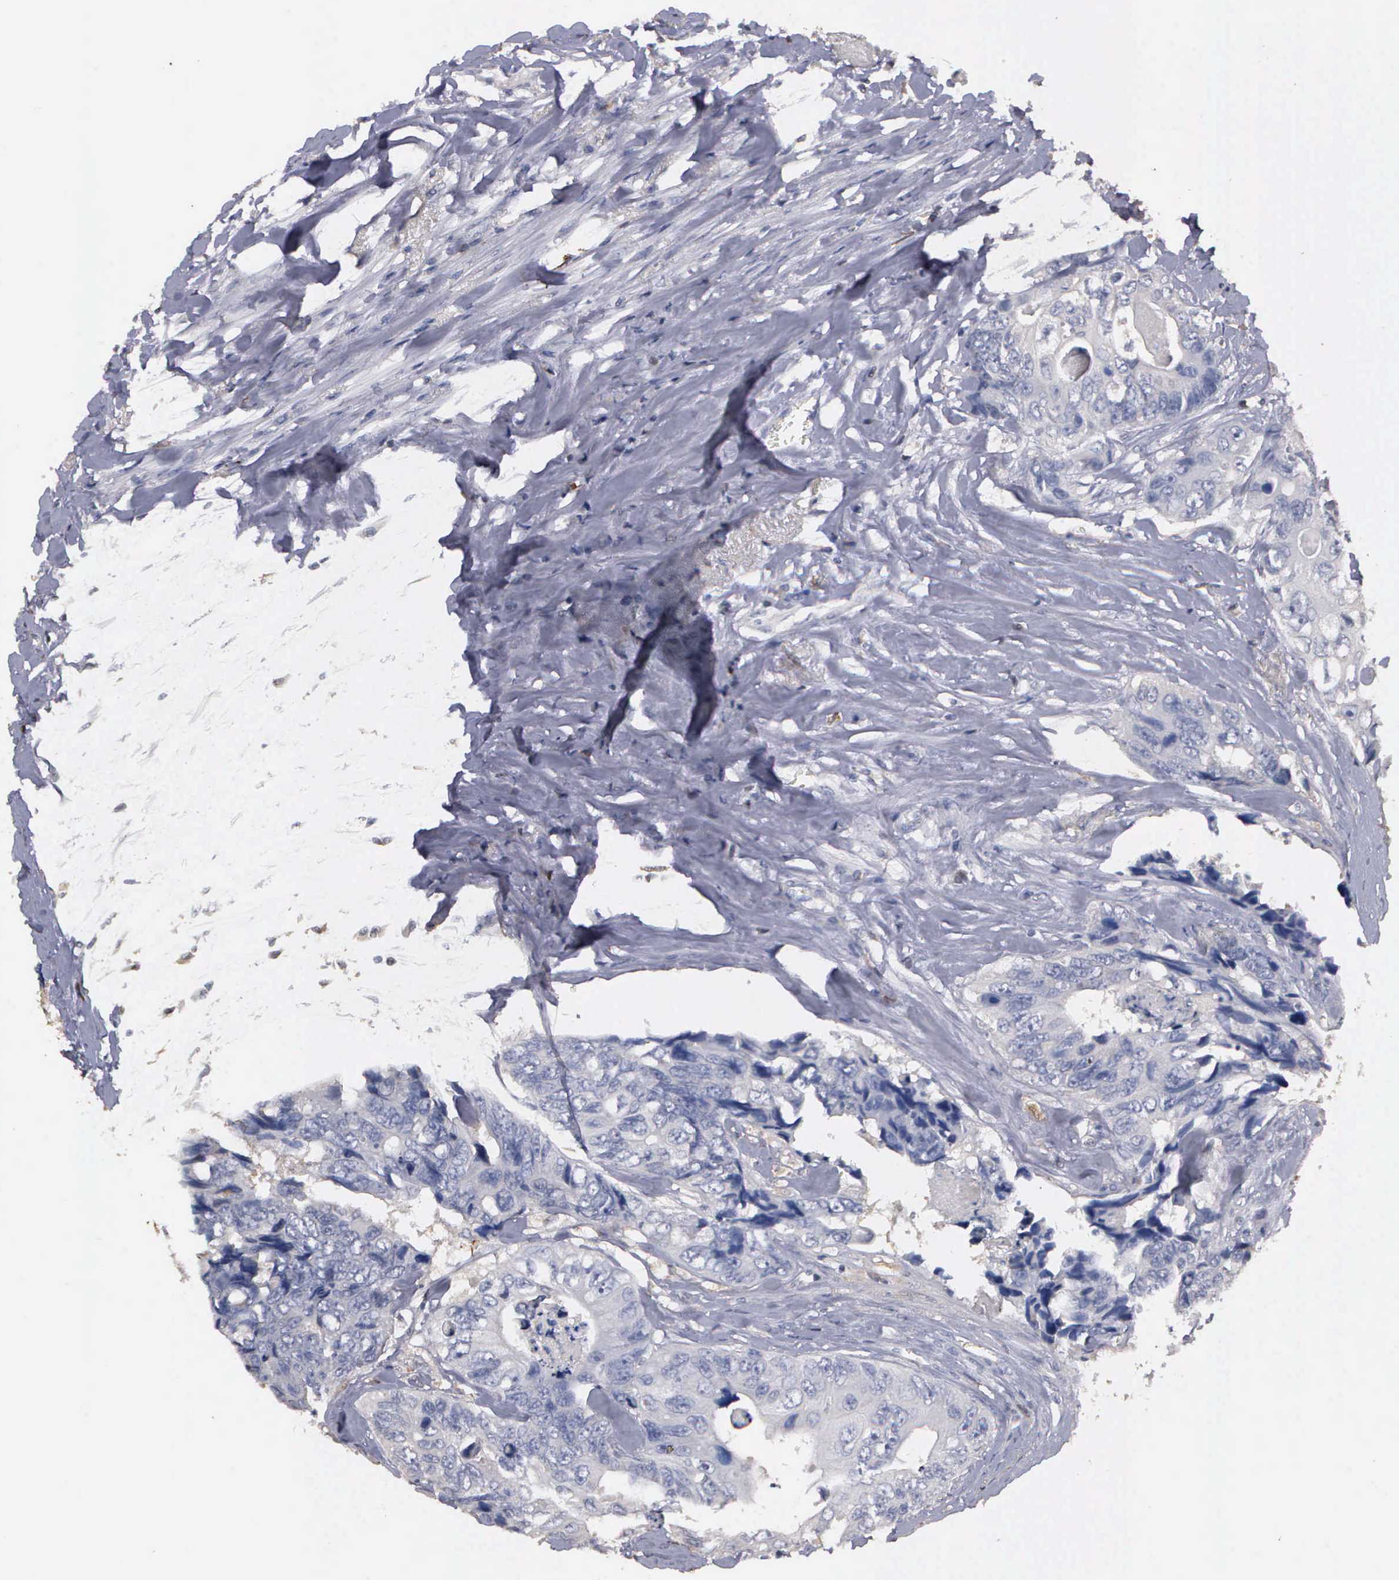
{"staining": {"intensity": "negative", "quantity": "none", "location": "none"}, "tissue": "colorectal cancer", "cell_type": "Tumor cells", "image_type": "cancer", "snomed": [{"axis": "morphology", "description": "Adenocarcinoma, NOS"}, {"axis": "topography", "description": "Colon"}], "caption": "This photomicrograph is of adenocarcinoma (colorectal) stained with immunohistochemistry to label a protein in brown with the nuclei are counter-stained blue. There is no positivity in tumor cells.", "gene": "ENO3", "patient": {"sex": "female", "age": 86}}